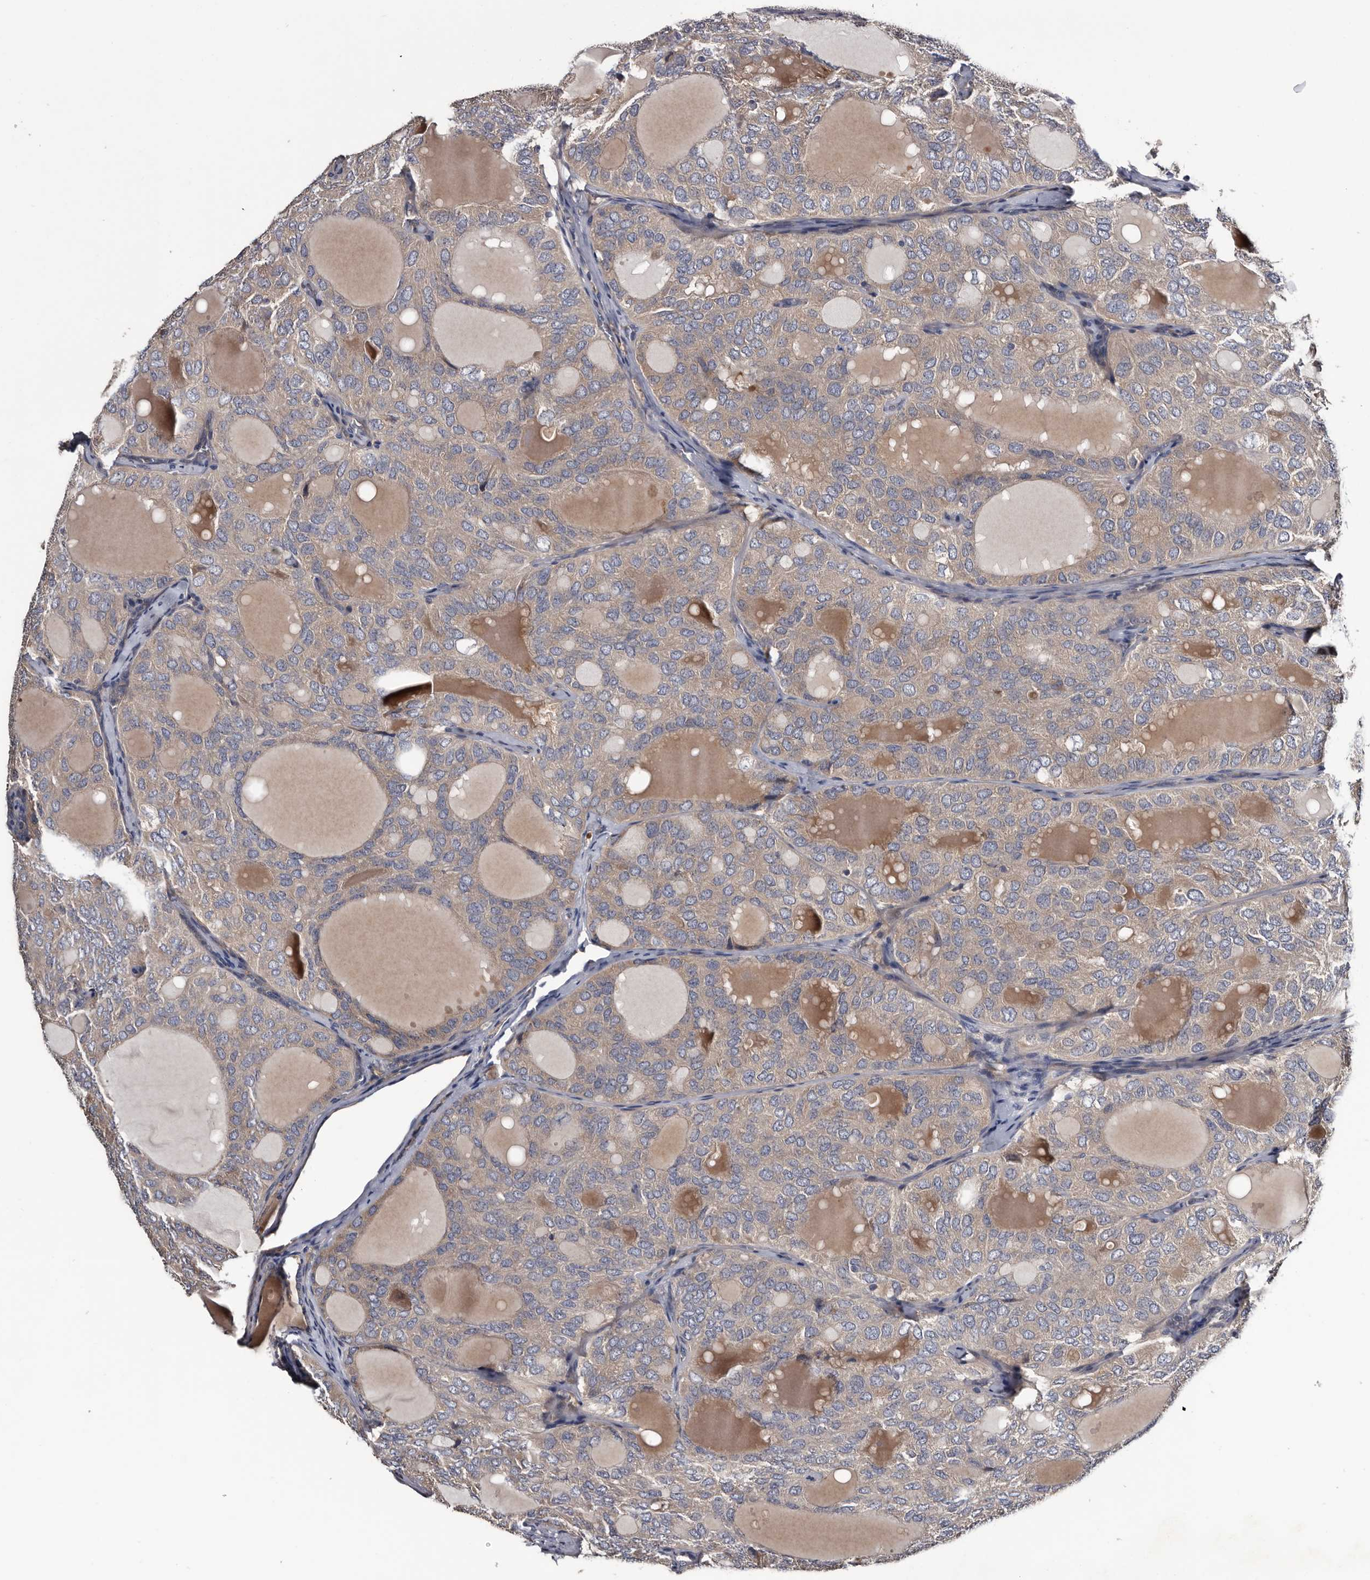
{"staining": {"intensity": "weak", "quantity": ">75%", "location": "cytoplasmic/membranous"}, "tissue": "thyroid cancer", "cell_type": "Tumor cells", "image_type": "cancer", "snomed": [{"axis": "morphology", "description": "Follicular adenoma carcinoma, NOS"}, {"axis": "topography", "description": "Thyroid gland"}], "caption": "Protein expression by IHC displays weak cytoplasmic/membranous positivity in about >75% of tumor cells in thyroid cancer. Ihc stains the protein in brown and the nuclei are stained blue.", "gene": "IARS1", "patient": {"sex": "male", "age": 75}}